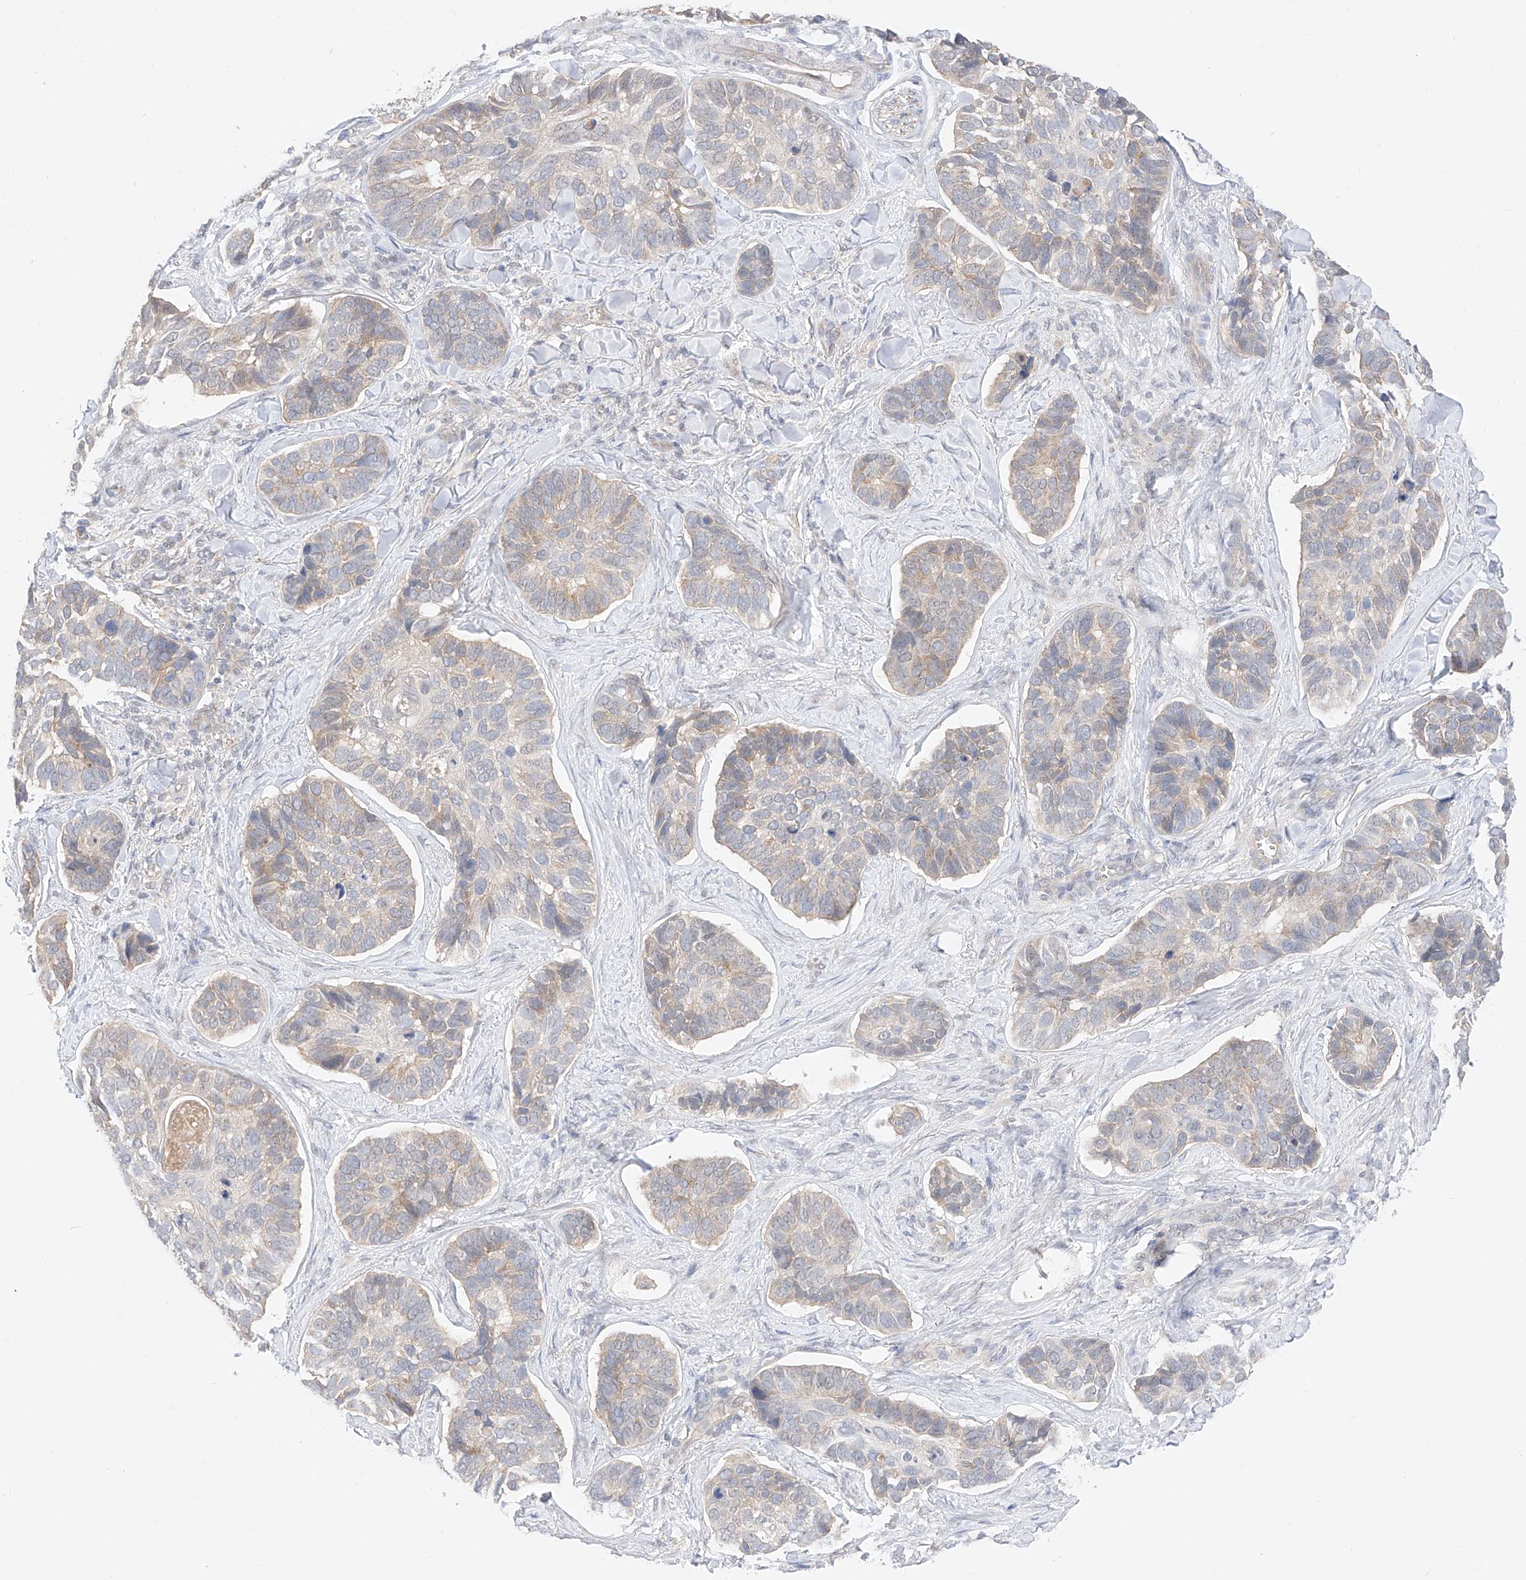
{"staining": {"intensity": "negative", "quantity": "none", "location": "none"}, "tissue": "skin cancer", "cell_type": "Tumor cells", "image_type": "cancer", "snomed": [{"axis": "morphology", "description": "Basal cell carcinoma"}, {"axis": "topography", "description": "Skin"}], "caption": "The micrograph demonstrates no significant staining in tumor cells of skin cancer (basal cell carcinoma). (DAB (3,3'-diaminobenzidine) IHC with hematoxylin counter stain).", "gene": "IL22RA2", "patient": {"sex": "male", "age": 62}}